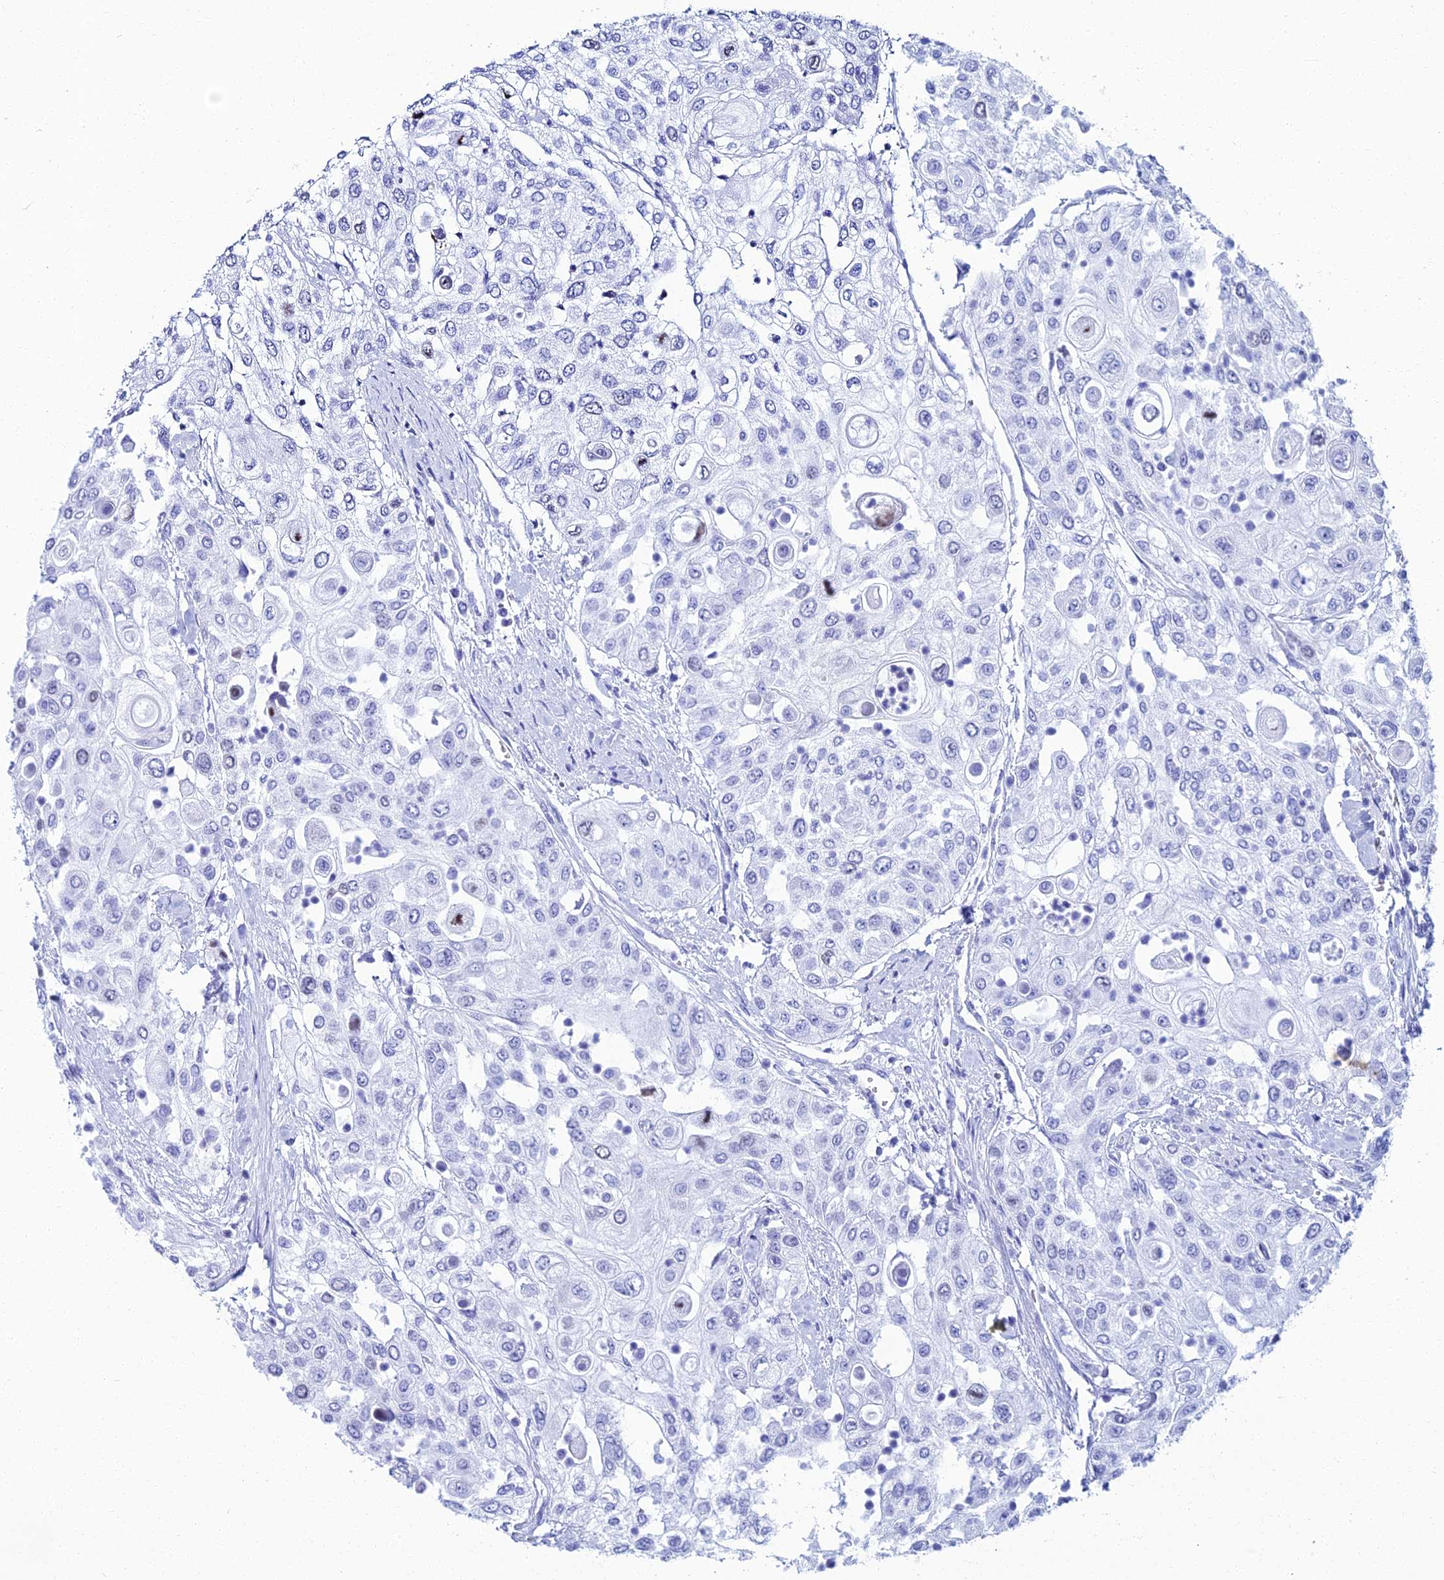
{"staining": {"intensity": "negative", "quantity": "none", "location": "none"}, "tissue": "urothelial cancer", "cell_type": "Tumor cells", "image_type": "cancer", "snomed": [{"axis": "morphology", "description": "Urothelial carcinoma, High grade"}, {"axis": "topography", "description": "Urinary bladder"}], "caption": "Tumor cells show no significant positivity in urothelial cancer.", "gene": "TAF9B", "patient": {"sex": "female", "age": 79}}